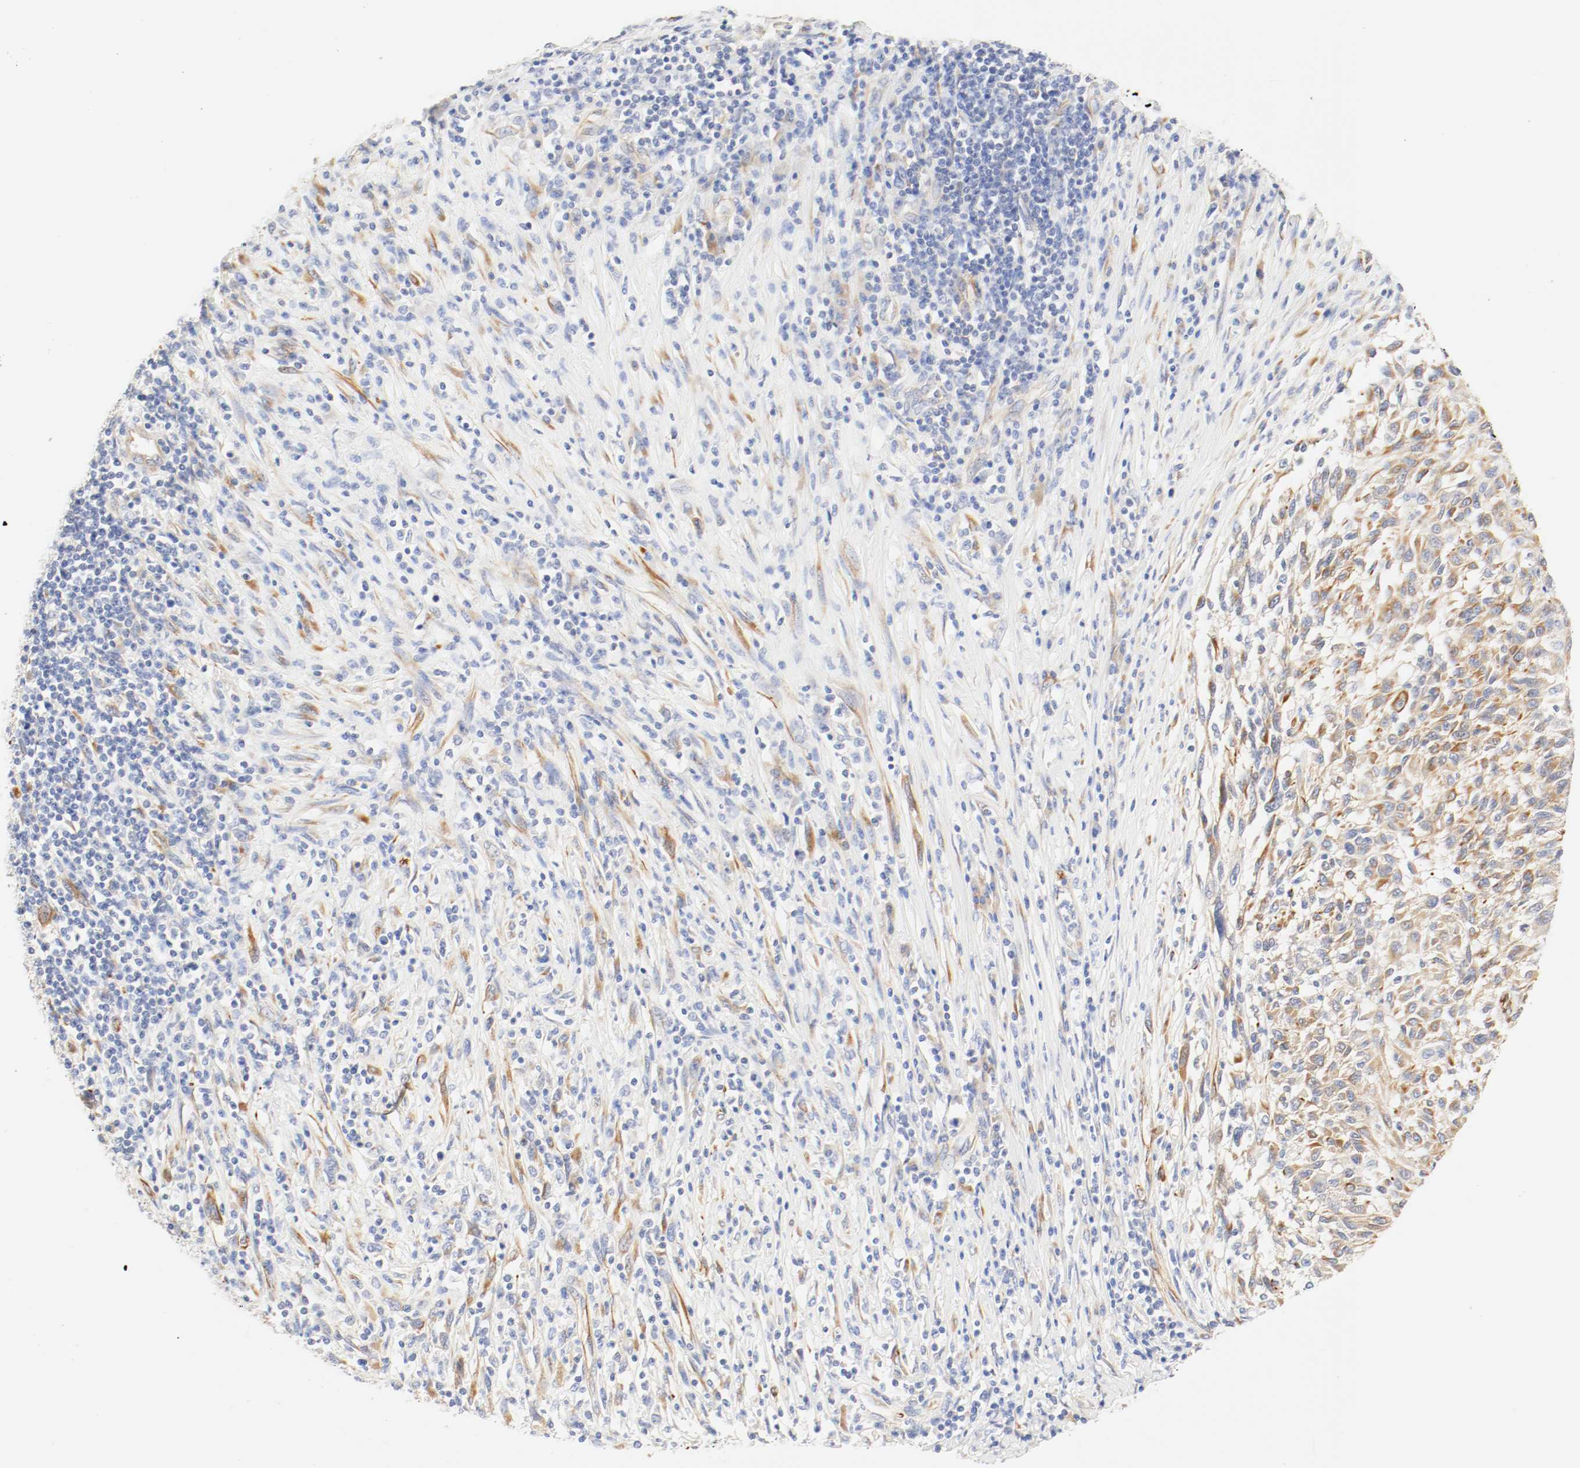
{"staining": {"intensity": "strong", "quantity": ">75%", "location": "cytoplasmic/membranous"}, "tissue": "melanoma", "cell_type": "Tumor cells", "image_type": "cancer", "snomed": [{"axis": "morphology", "description": "Malignant melanoma, Metastatic site"}, {"axis": "topography", "description": "Lymph node"}], "caption": "DAB immunohistochemical staining of human melanoma demonstrates strong cytoplasmic/membranous protein positivity in about >75% of tumor cells. Using DAB (3,3'-diaminobenzidine) (brown) and hematoxylin (blue) stains, captured at high magnification using brightfield microscopy.", "gene": "GIT1", "patient": {"sex": "male", "age": 61}}